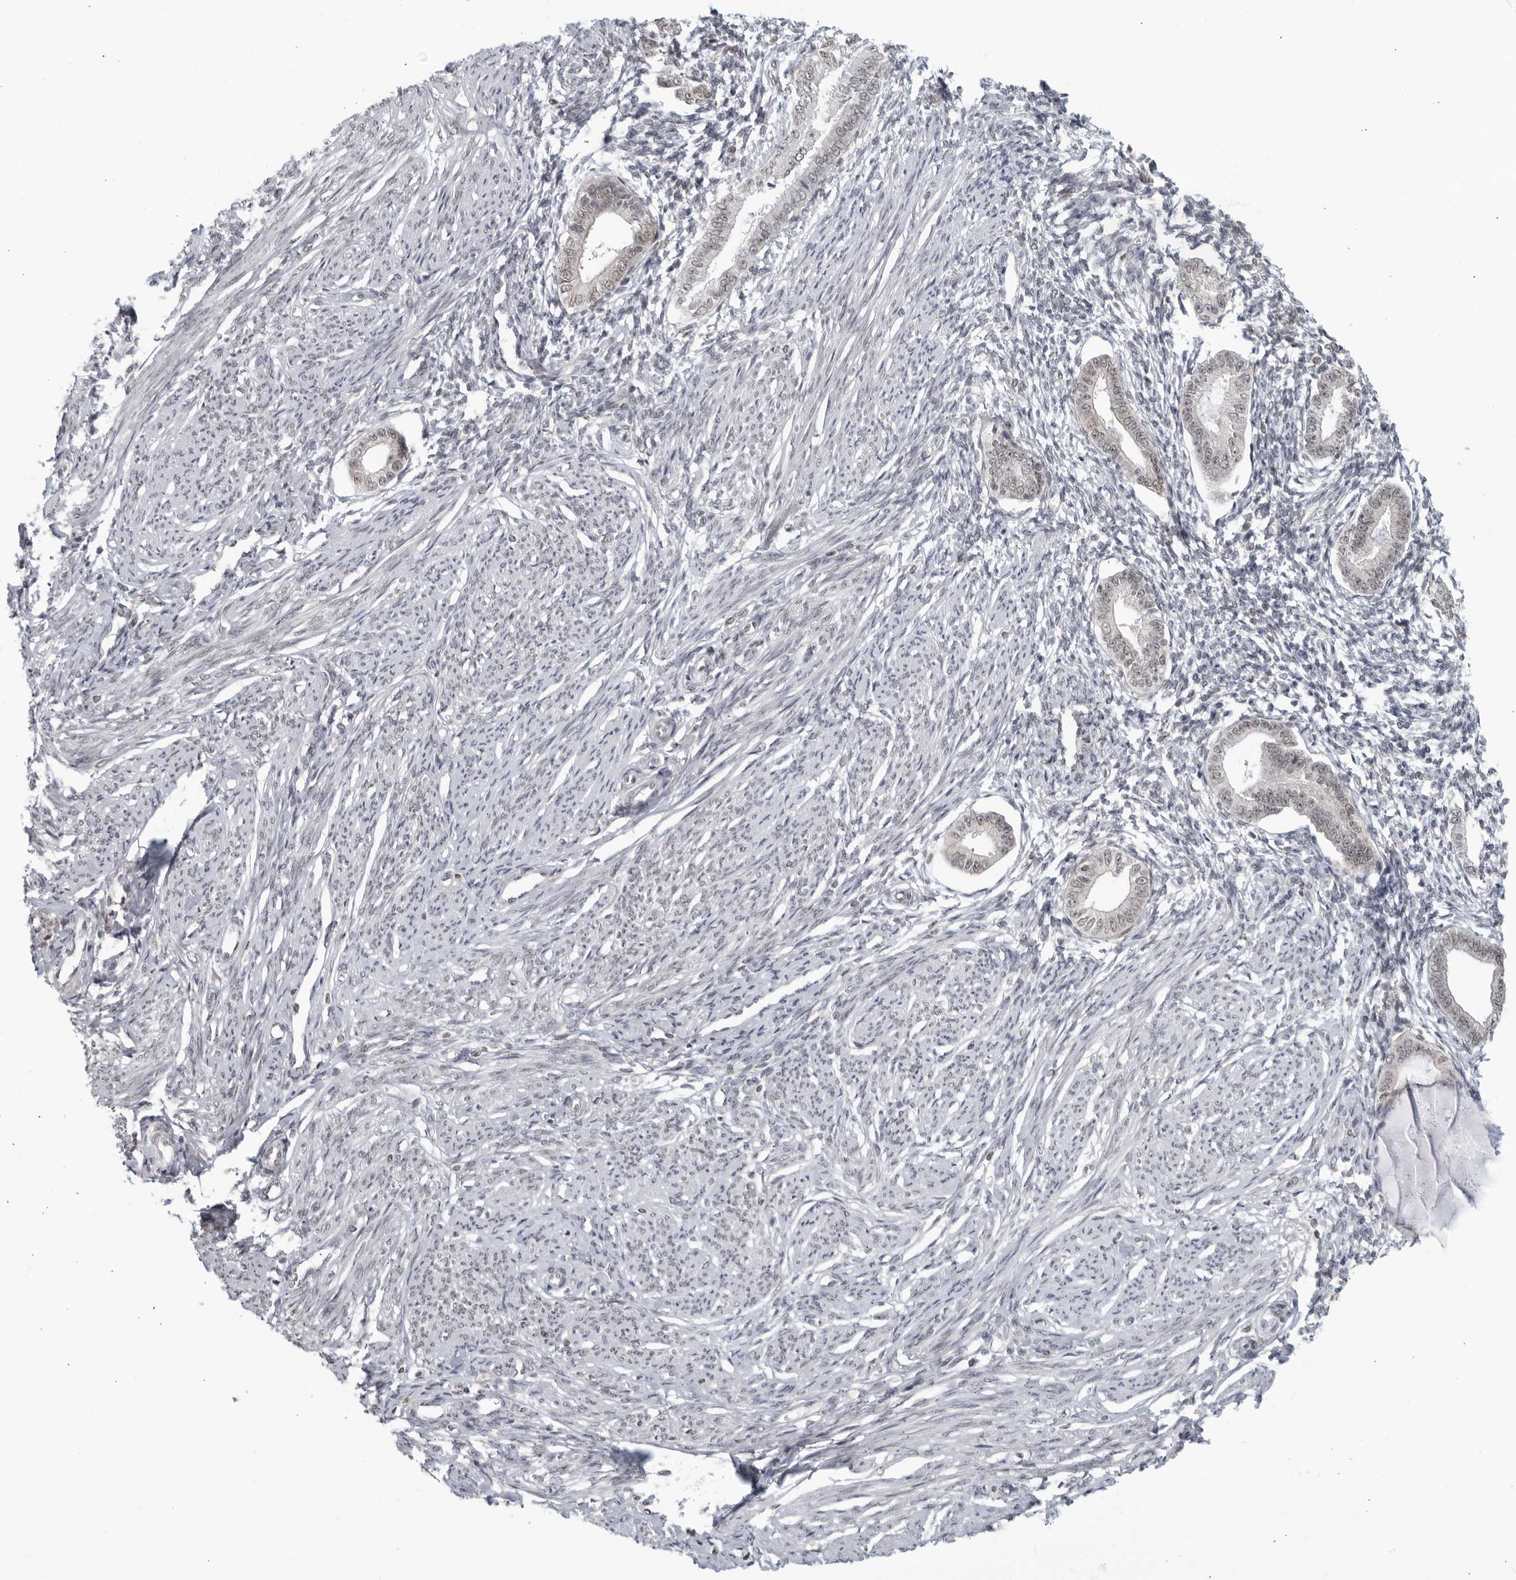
{"staining": {"intensity": "negative", "quantity": "none", "location": "none"}, "tissue": "endometrium", "cell_type": "Cells in endometrial stroma", "image_type": "normal", "snomed": [{"axis": "morphology", "description": "Normal tissue, NOS"}, {"axis": "topography", "description": "Endometrium"}], "caption": "Immunohistochemistry (IHC) of normal endometrium demonstrates no positivity in cells in endometrial stroma. (DAB immunohistochemistry visualized using brightfield microscopy, high magnification).", "gene": "CC2D1B", "patient": {"sex": "female", "age": 56}}